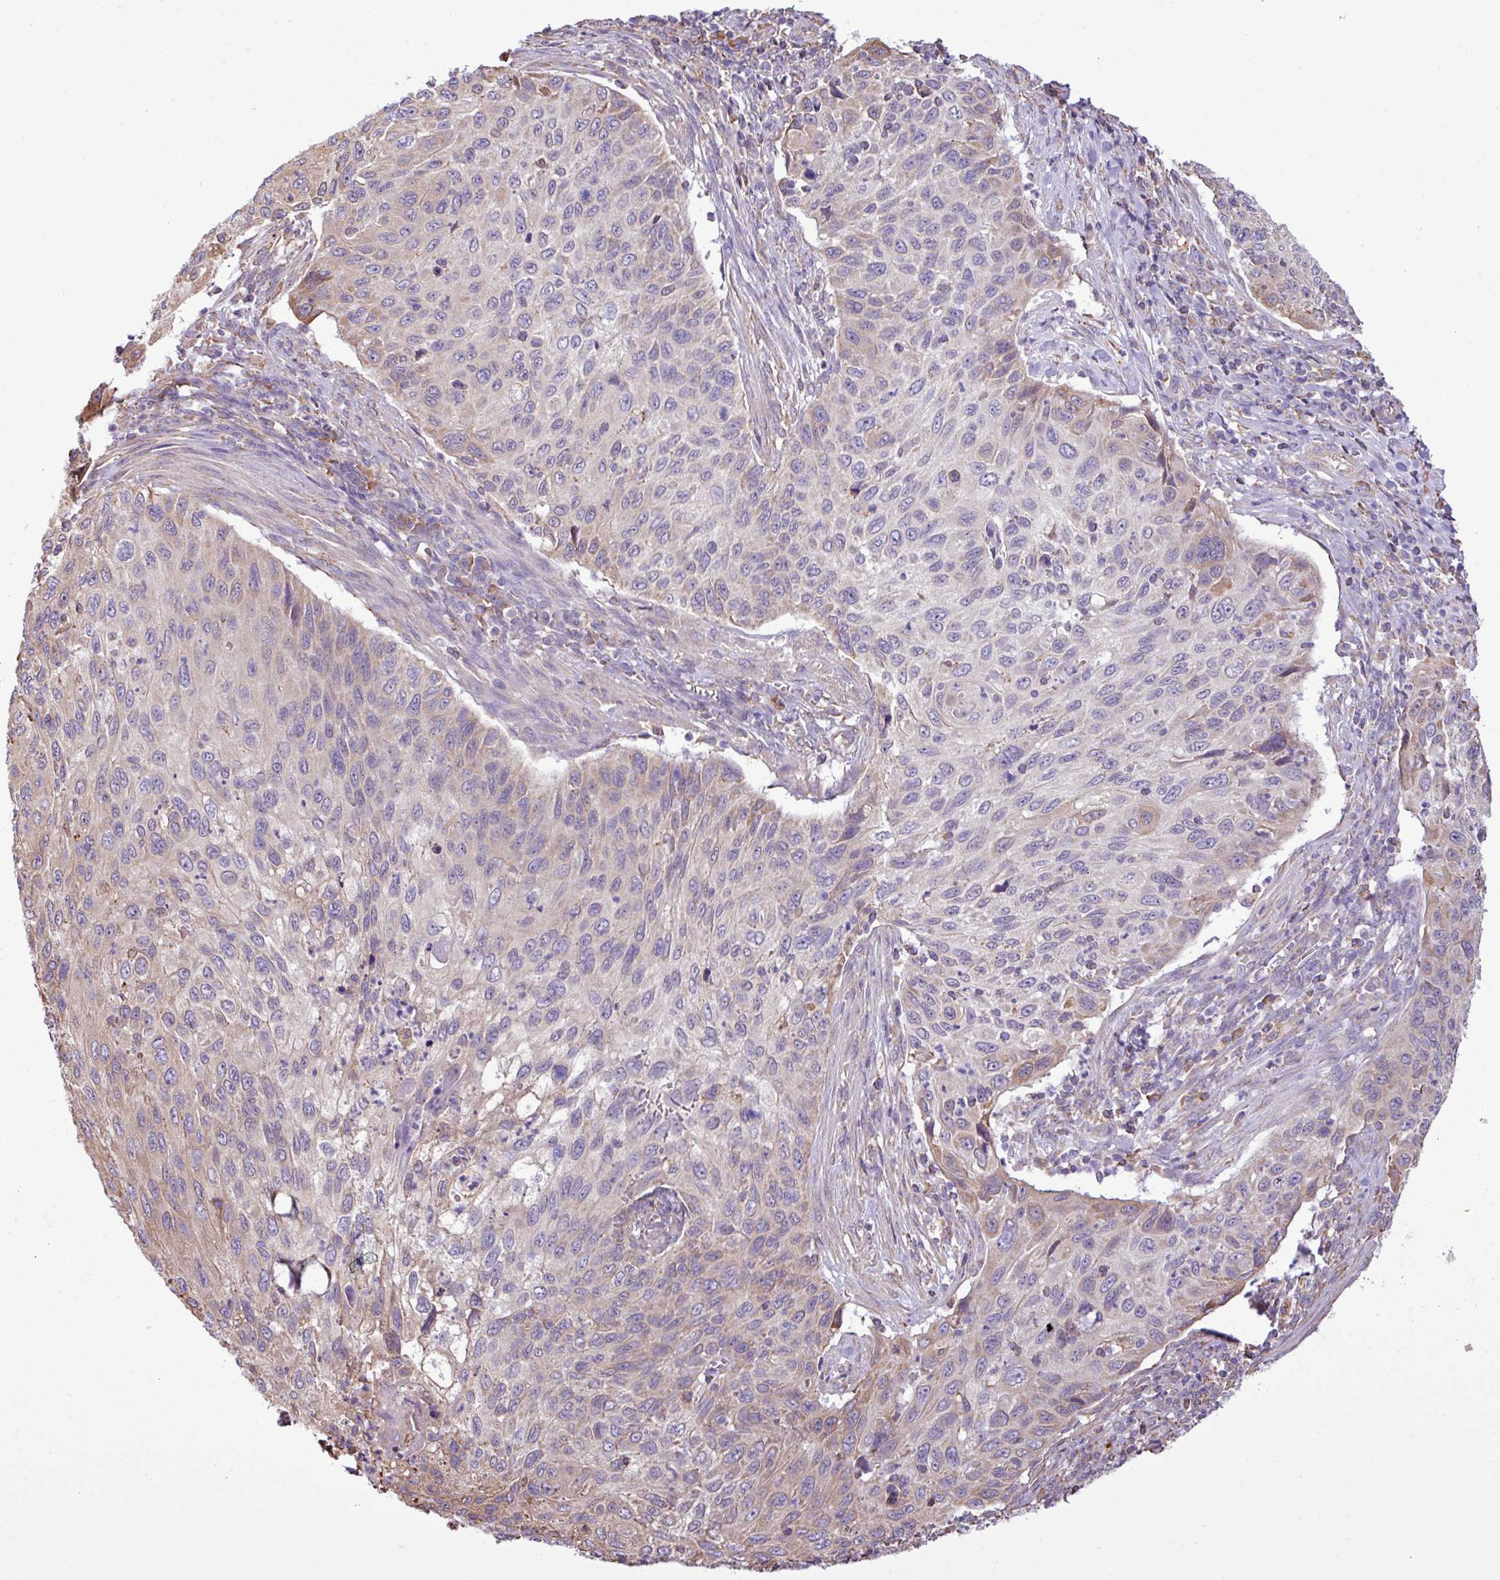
{"staining": {"intensity": "weak", "quantity": "<25%", "location": "cytoplasmic/membranous"}, "tissue": "cervical cancer", "cell_type": "Tumor cells", "image_type": "cancer", "snomed": [{"axis": "morphology", "description": "Squamous cell carcinoma, NOS"}, {"axis": "topography", "description": "Cervix"}], "caption": "Tumor cells show no significant expression in cervical cancer.", "gene": "ZSCAN5A", "patient": {"sex": "female", "age": 70}}